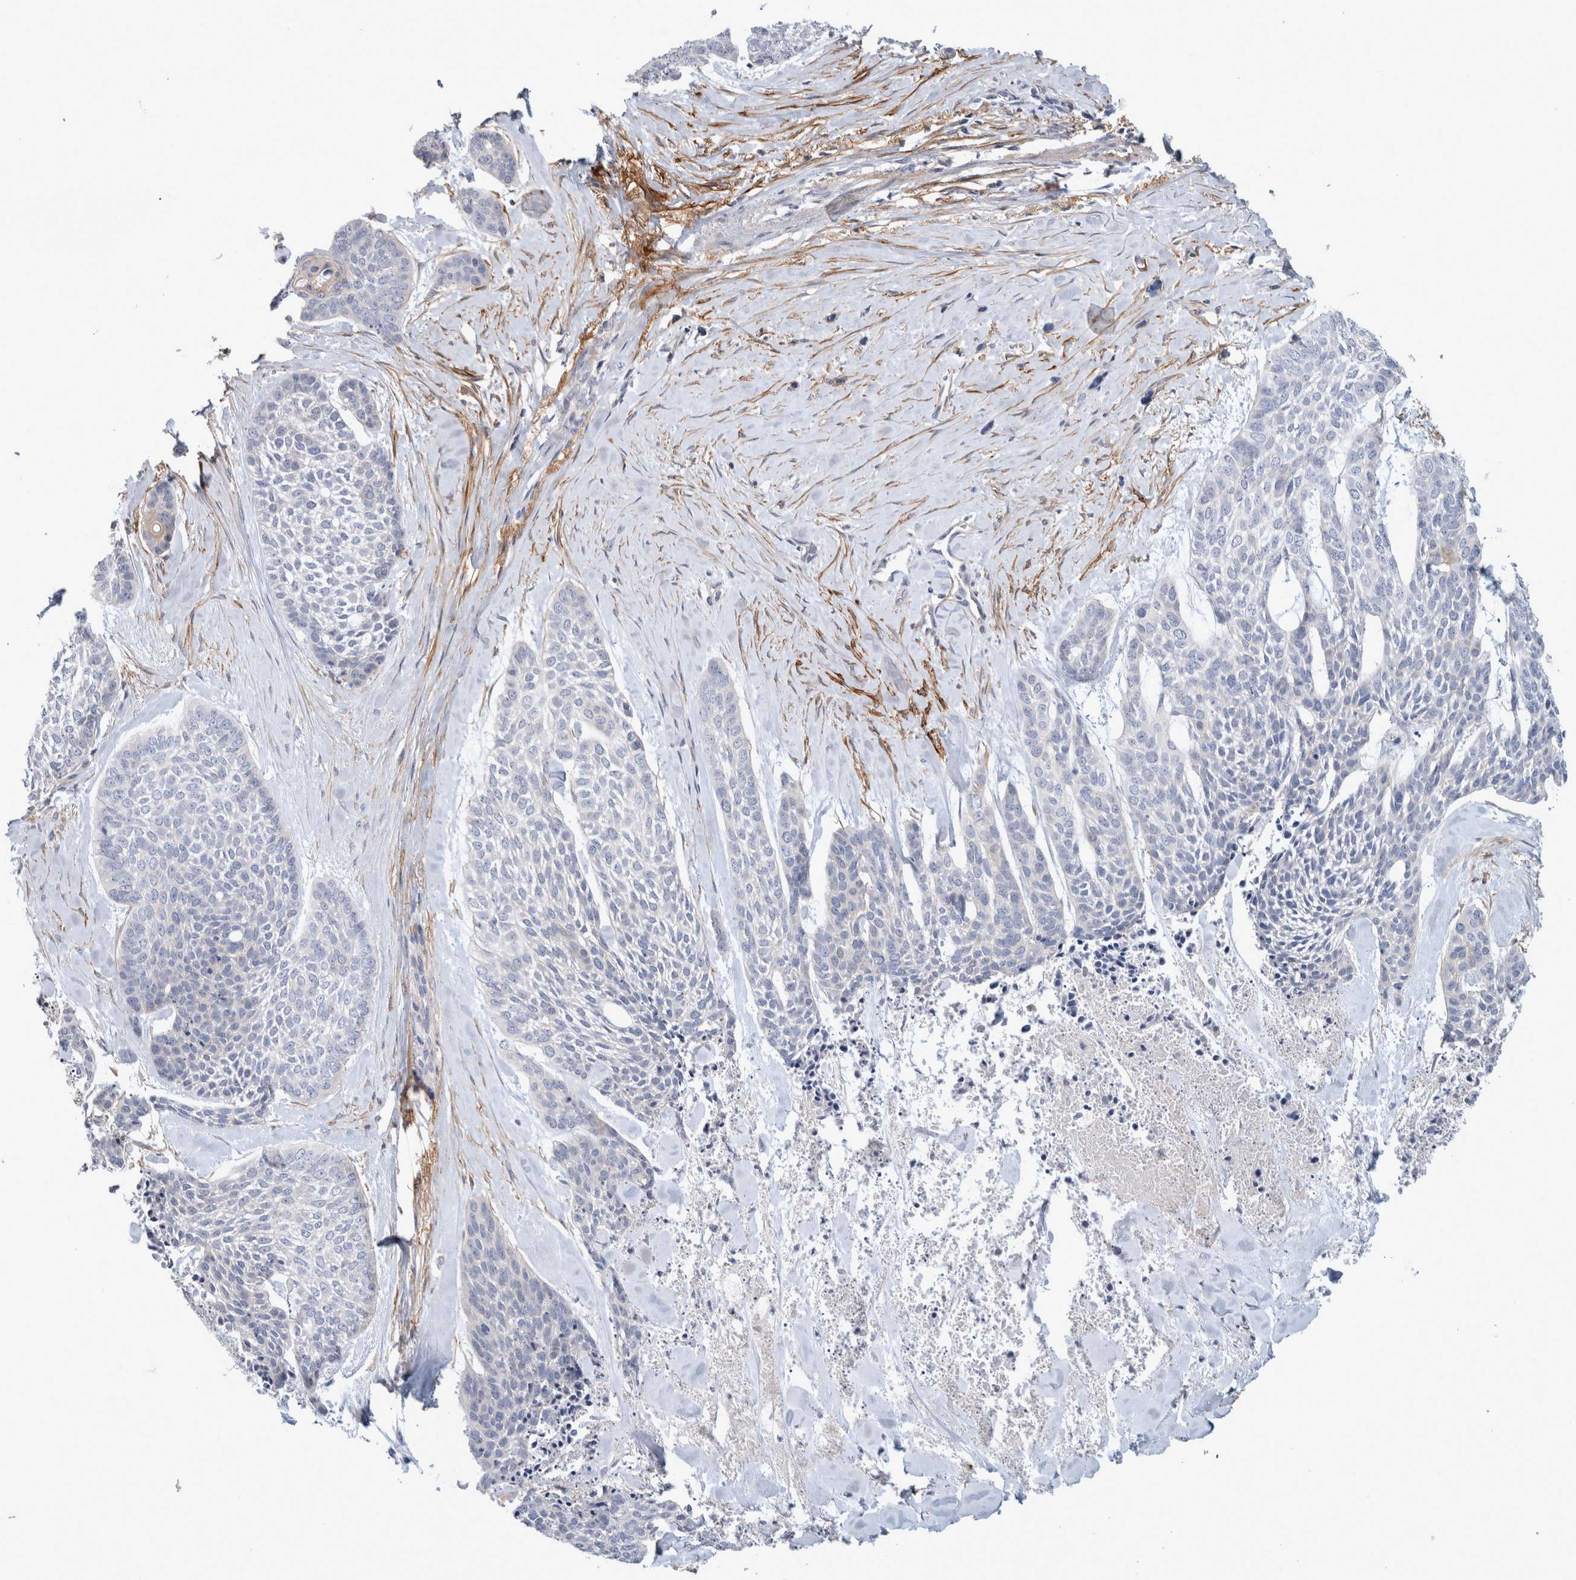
{"staining": {"intensity": "negative", "quantity": "none", "location": "none"}, "tissue": "skin cancer", "cell_type": "Tumor cells", "image_type": "cancer", "snomed": [{"axis": "morphology", "description": "Basal cell carcinoma"}, {"axis": "topography", "description": "Skin"}], "caption": "The micrograph exhibits no staining of tumor cells in skin cancer (basal cell carcinoma).", "gene": "CD55", "patient": {"sex": "female", "age": 64}}